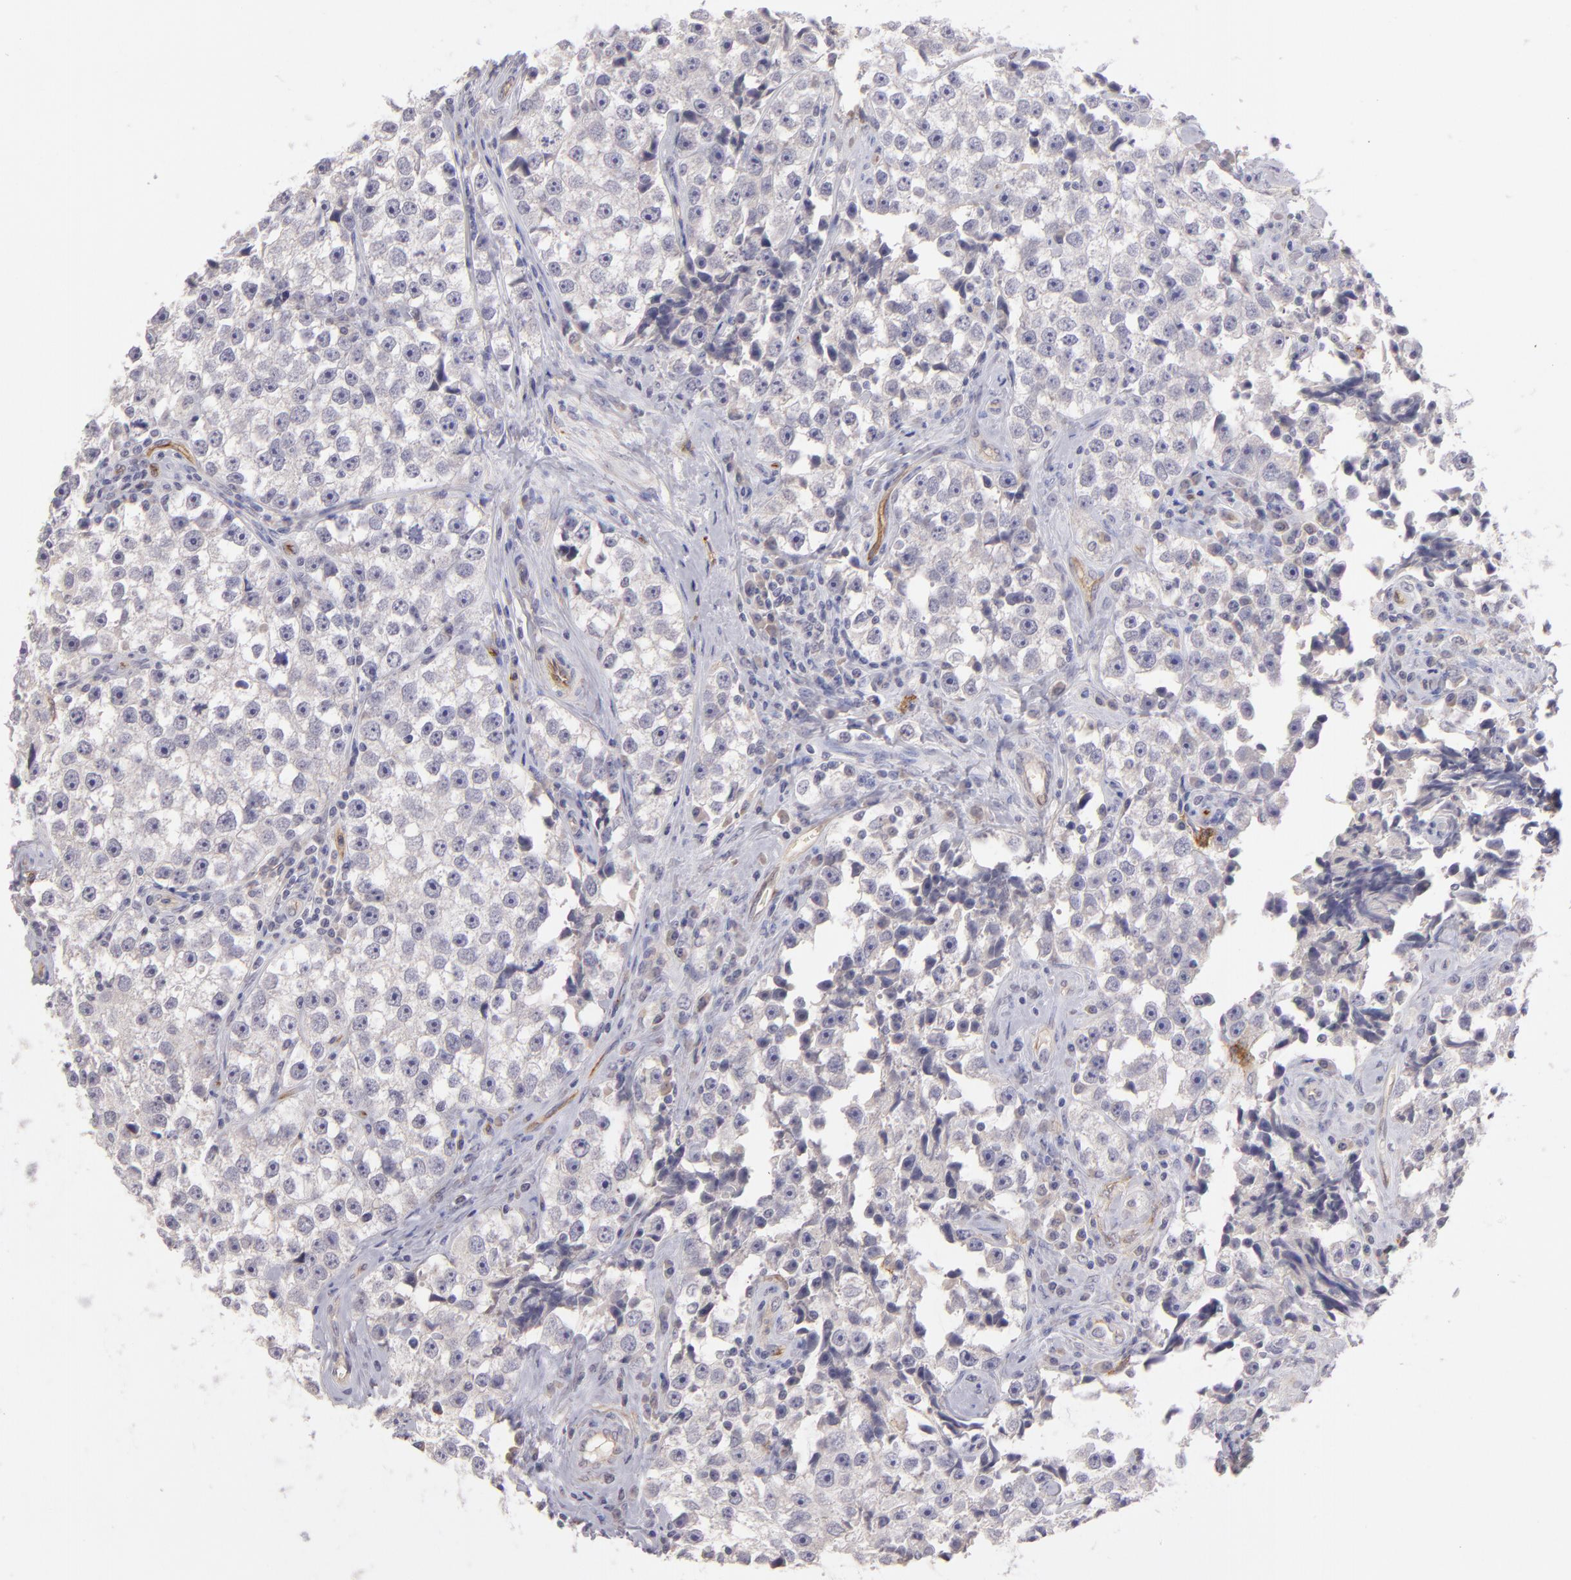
{"staining": {"intensity": "negative", "quantity": "none", "location": "none"}, "tissue": "testis cancer", "cell_type": "Tumor cells", "image_type": "cancer", "snomed": [{"axis": "morphology", "description": "Seminoma, NOS"}, {"axis": "topography", "description": "Testis"}], "caption": "Immunohistochemistry of seminoma (testis) demonstrates no positivity in tumor cells.", "gene": "THBD", "patient": {"sex": "male", "age": 32}}